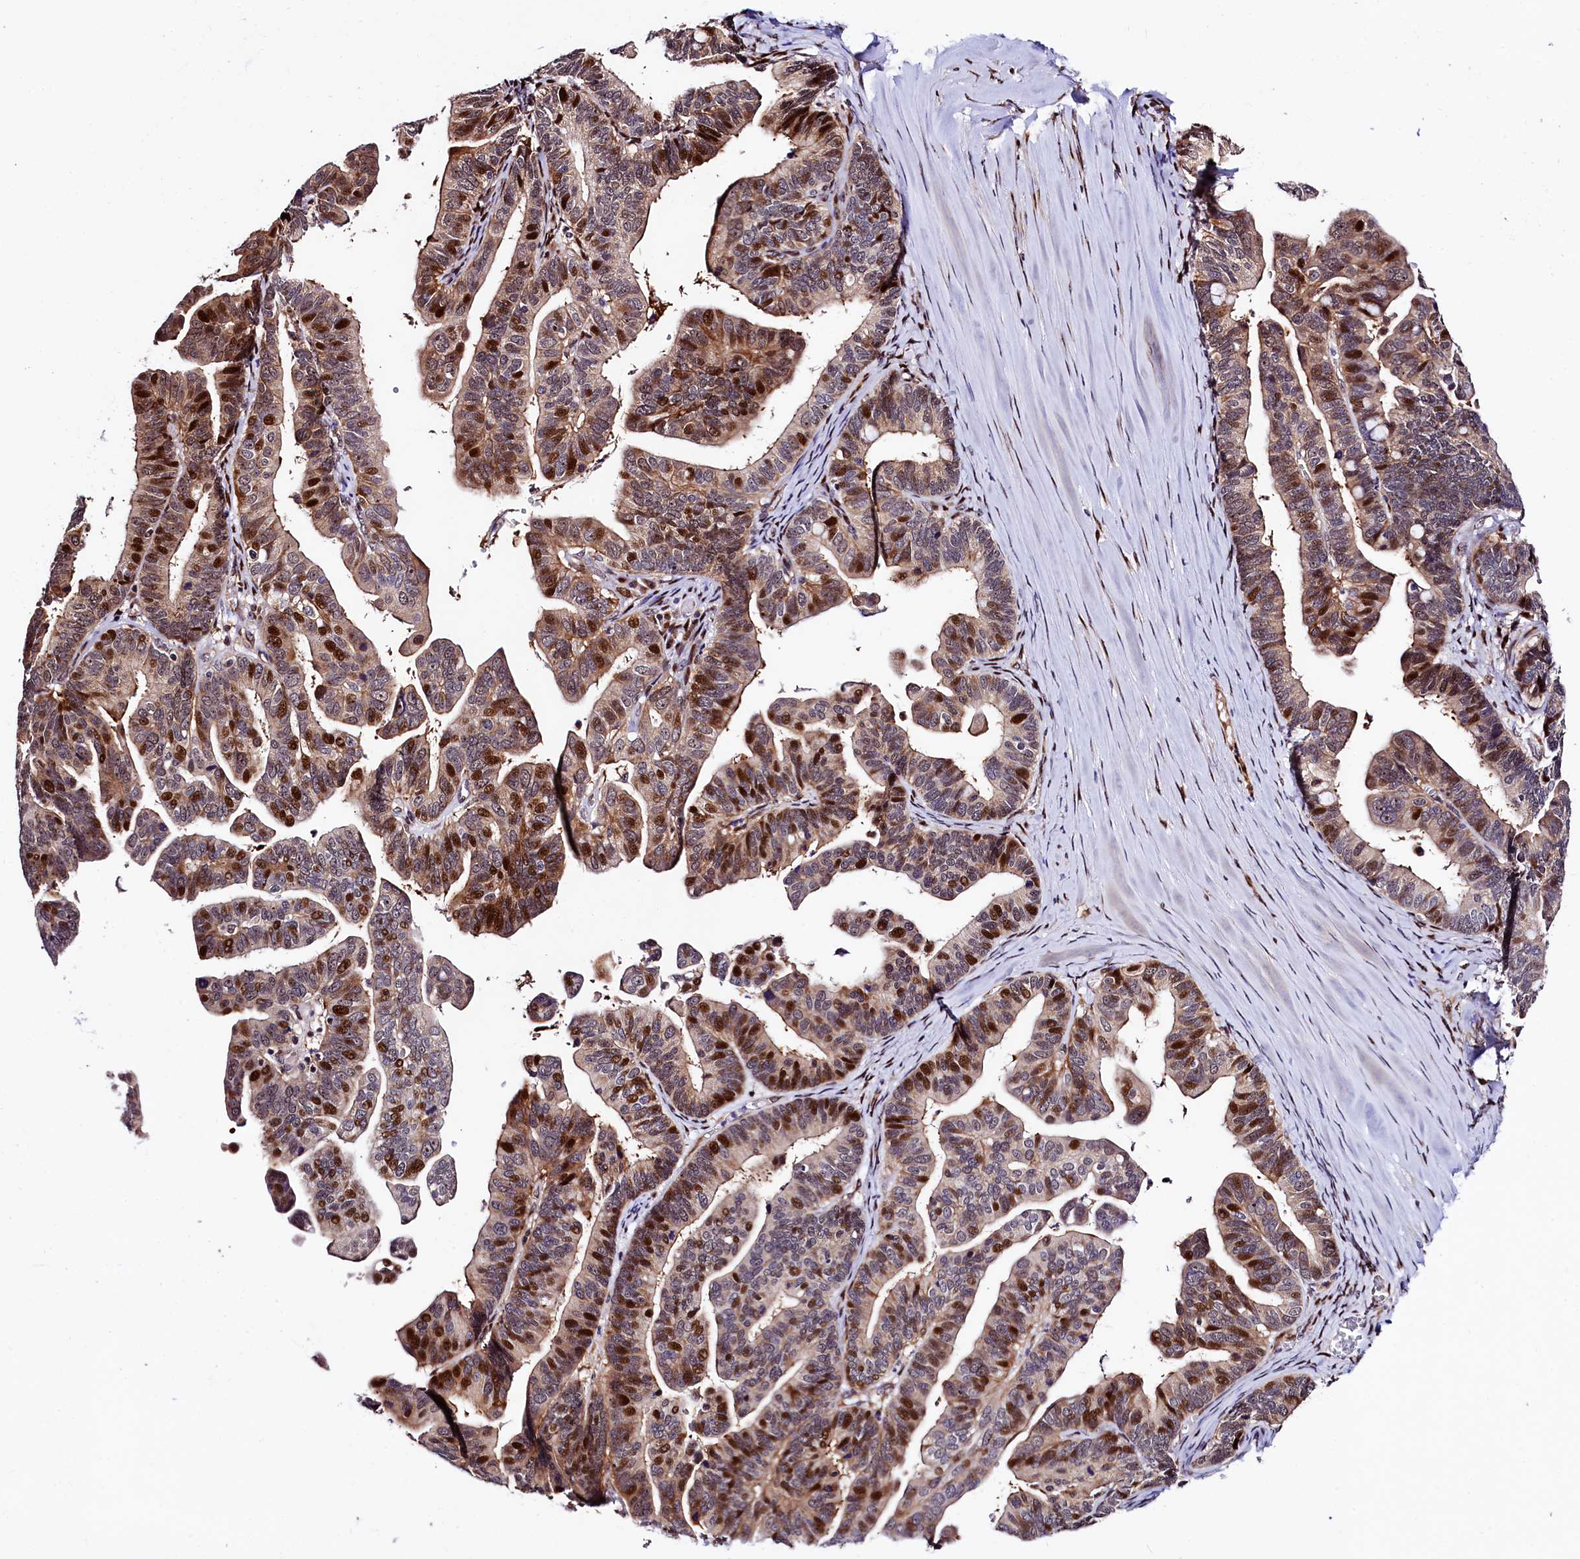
{"staining": {"intensity": "strong", "quantity": "25%-75%", "location": "cytoplasmic/membranous,nuclear"}, "tissue": "ovarian cancer", "cell_type": "Tumor cells", "image_type": "cancer", "snomed": [{"axis": "morphology", "description": "Cystadenocarcinoma, serous, NOS"}, {"axis": "topography", "description": "Ovary"}], "caption": "IHC photomicrograph of neoplastic tissue: human ovarian cancer stained using IHC displays high levels of strong protein expression localized specifically in the cytoplasmic/membranous and nuclear of tumor cells, appearing as a cytoplasmic/membranous and nuclear brown color.", "gene": "TRMT112", "patient": {"sex": "female", "age": 56}}